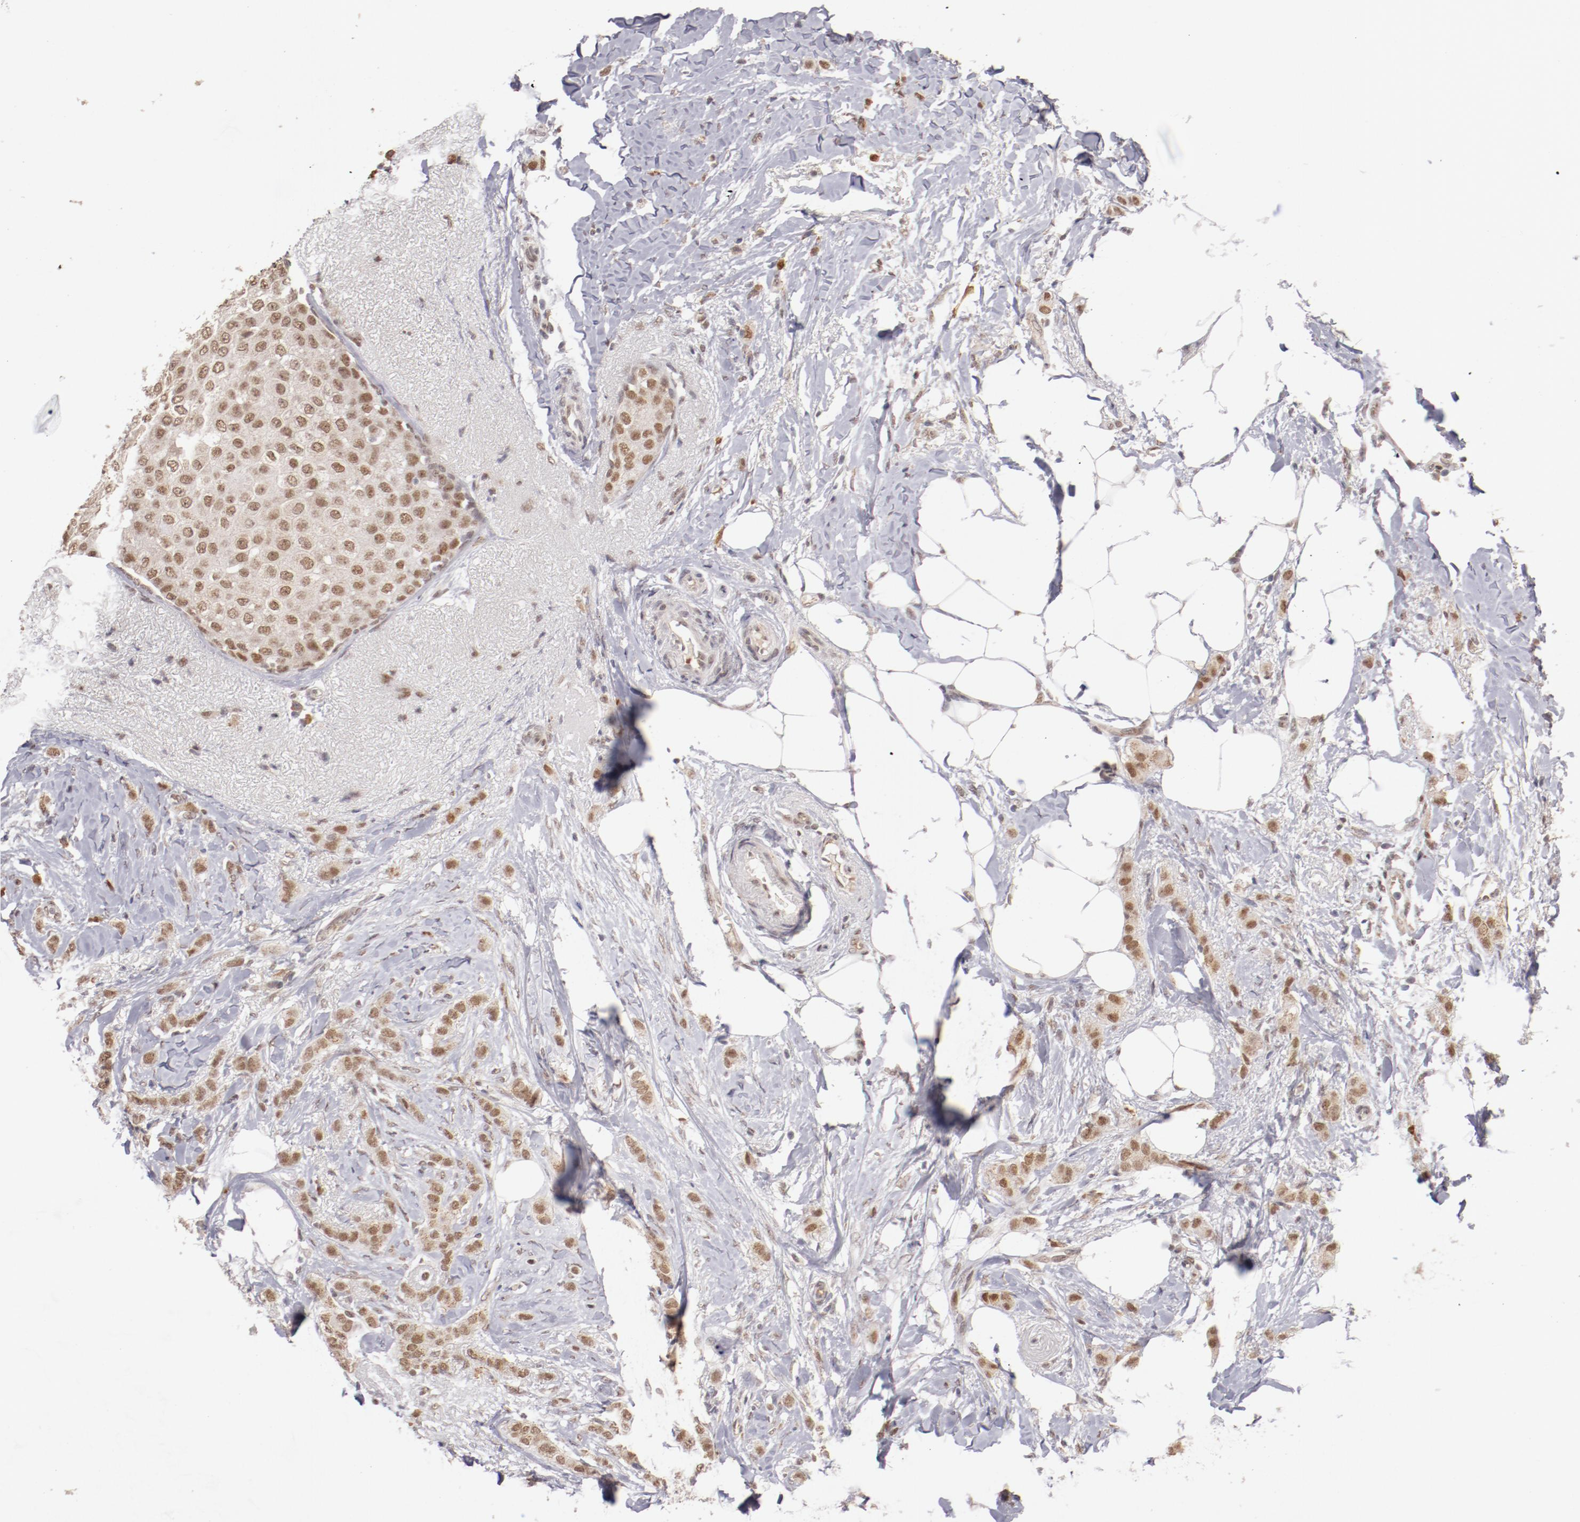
{"staining": {"intensity": "moderate", "quantity": ">75%", "location": "nuclear"}, "tissue": "breast cancer", "cell_type": "Tumor cells", "image_type": "cancer", "snomed": [{"axis": "morphology", "description": "Lobular carcinoma"}, {"axis": "topography", "description": "Breast"}], "caption": "Immunohistochemical staining of lobular carcinoma (breast) shows medium levels of moderate nuclear expression in approximately >75% of tumor cells.", "gene": "NFE2", "patient": {"sex": "female", "age": 55}}